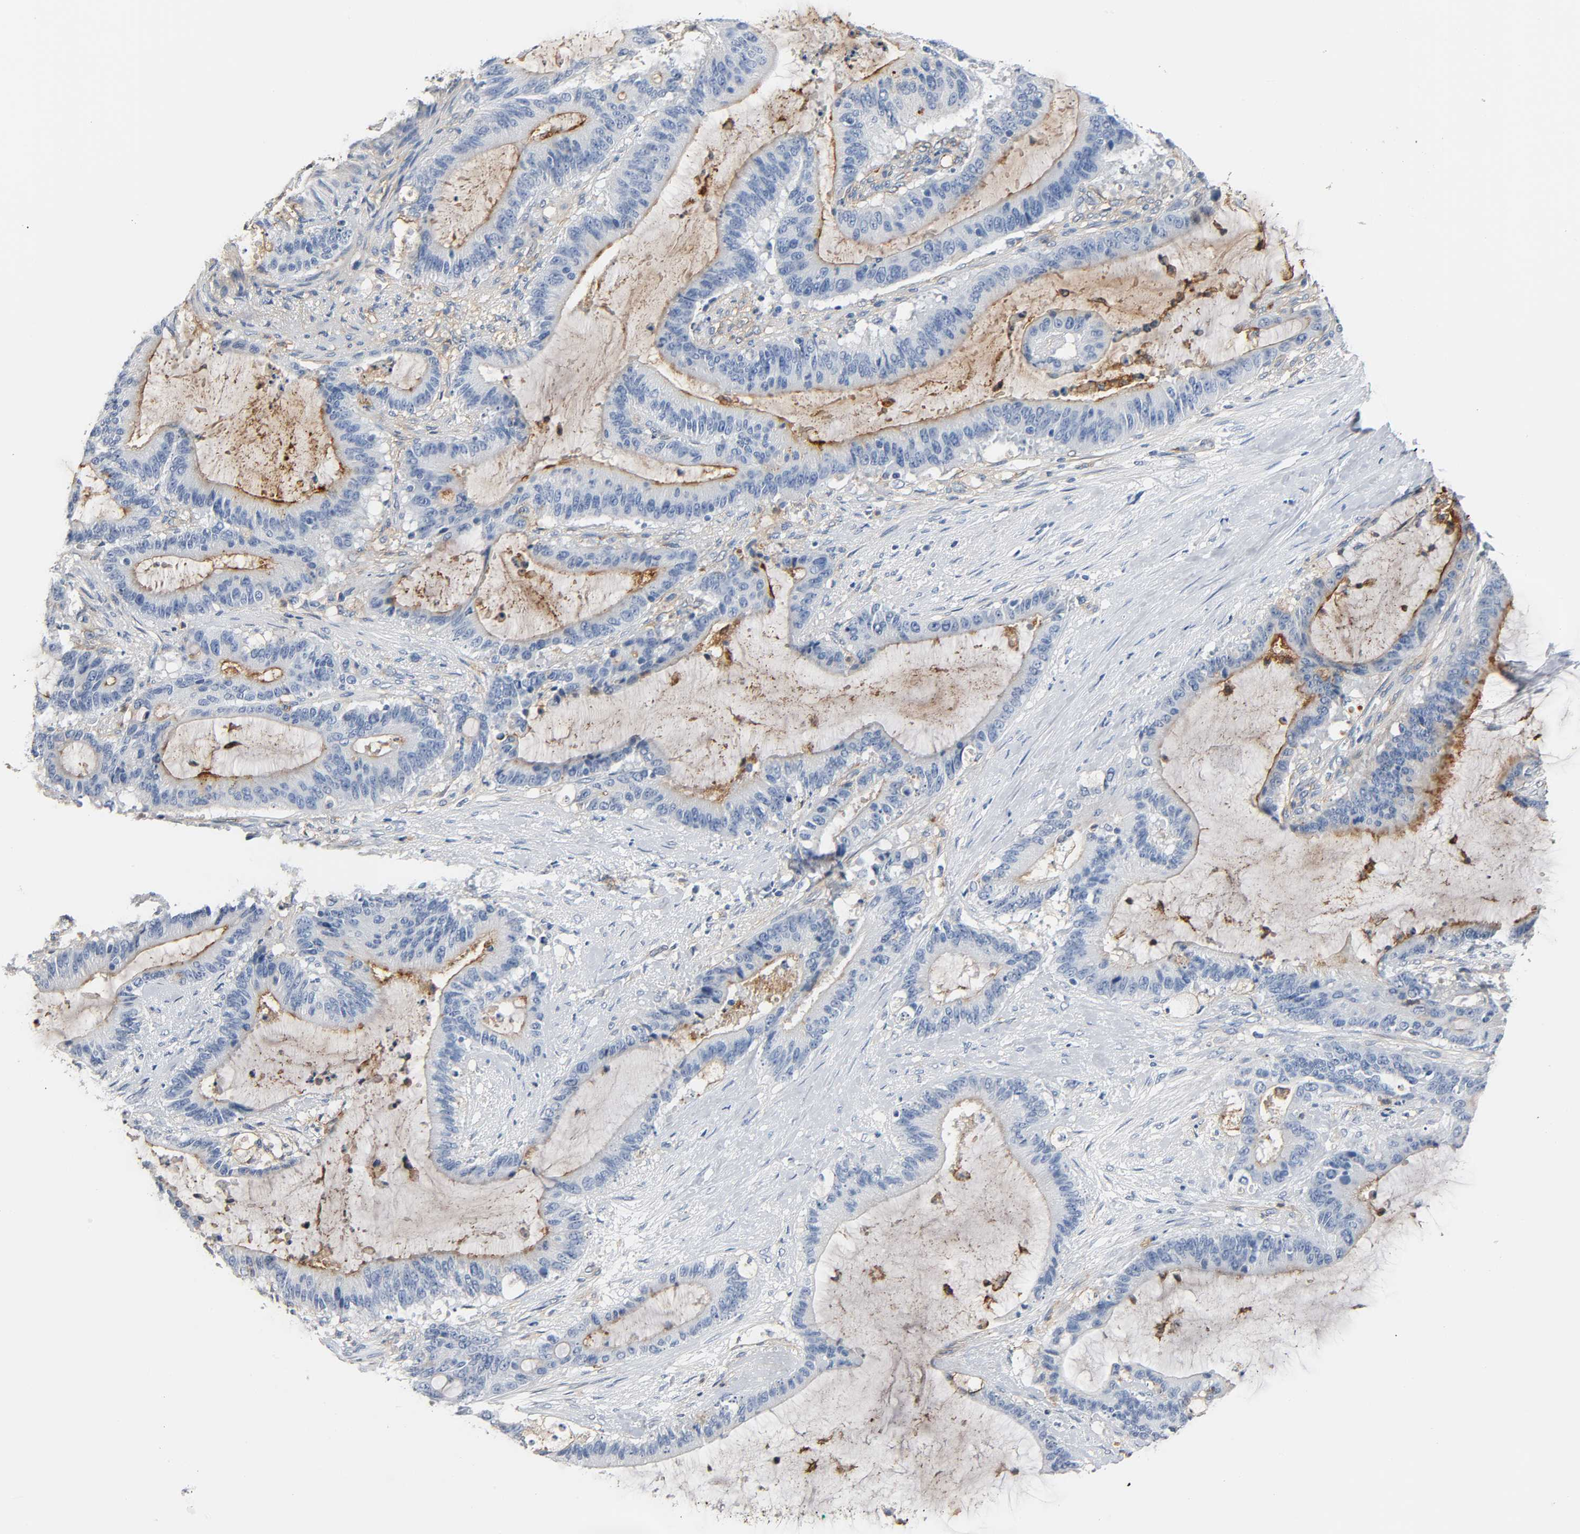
{"staining": {"intensity": "moderate", "quantity": "25%-75%", "location": "cytoplasmic/membranous"}, "tissue": "liver cancer", "cell_type": "Tumor cells", "image_type": "cancer", "snomed": [{"axis": "morphology", "description": "Cholangiocarcinoma"}, {"axis": "topography", "description": "Liver"}], "caption": "Human cholangiocarcinoma (liver) stained with a protein marker reveals moderate staining in tumor cells.", "gene": "ANPEP", "patient": {"sex": "female", "age": 73}}